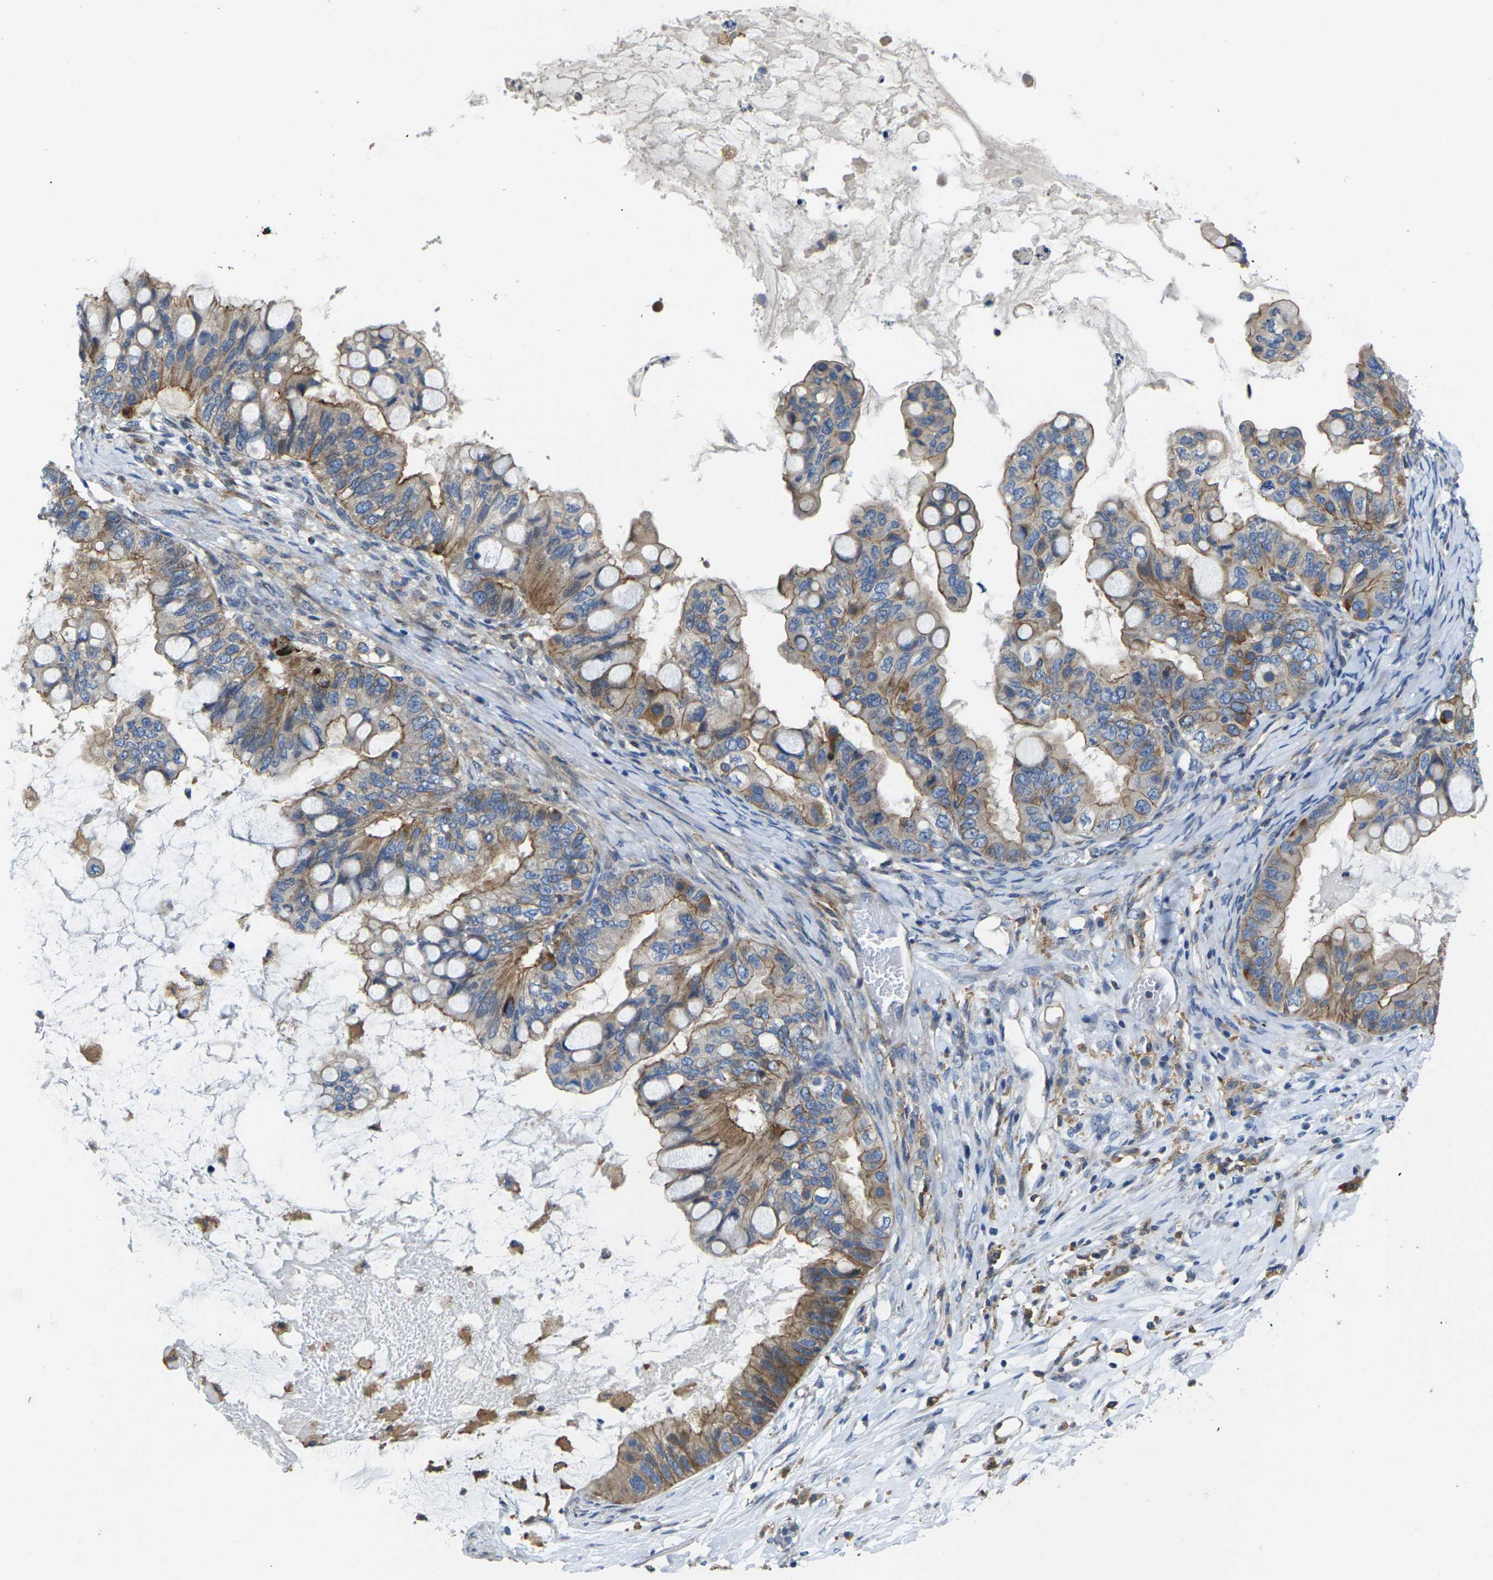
{"staining": {"intensity": "moderate", "quantity": ">75%", "location": "cytoplasmic/membranous"}, "tissue": "ovarian cancer", "cell_type": "Tumor cells", "image_type": "cancer", "snomed": [{"axis": "morphology", "description": "Cystadenocarcinoma, mucinous, NOS"}, {"axis": "topography", "description": "Ovary"}], "caption": "Protein analysis of ovarian cancer (mucinous cystadenocarcinoma) tissue displays moderate cytoplasmic/membranous staining in approximately >75% of tumor cells. (DAB IHC with brightfield microscopy, high magnification).", "gene": "SCNN1A", "patient": {"sex": "female", "age": 80}}